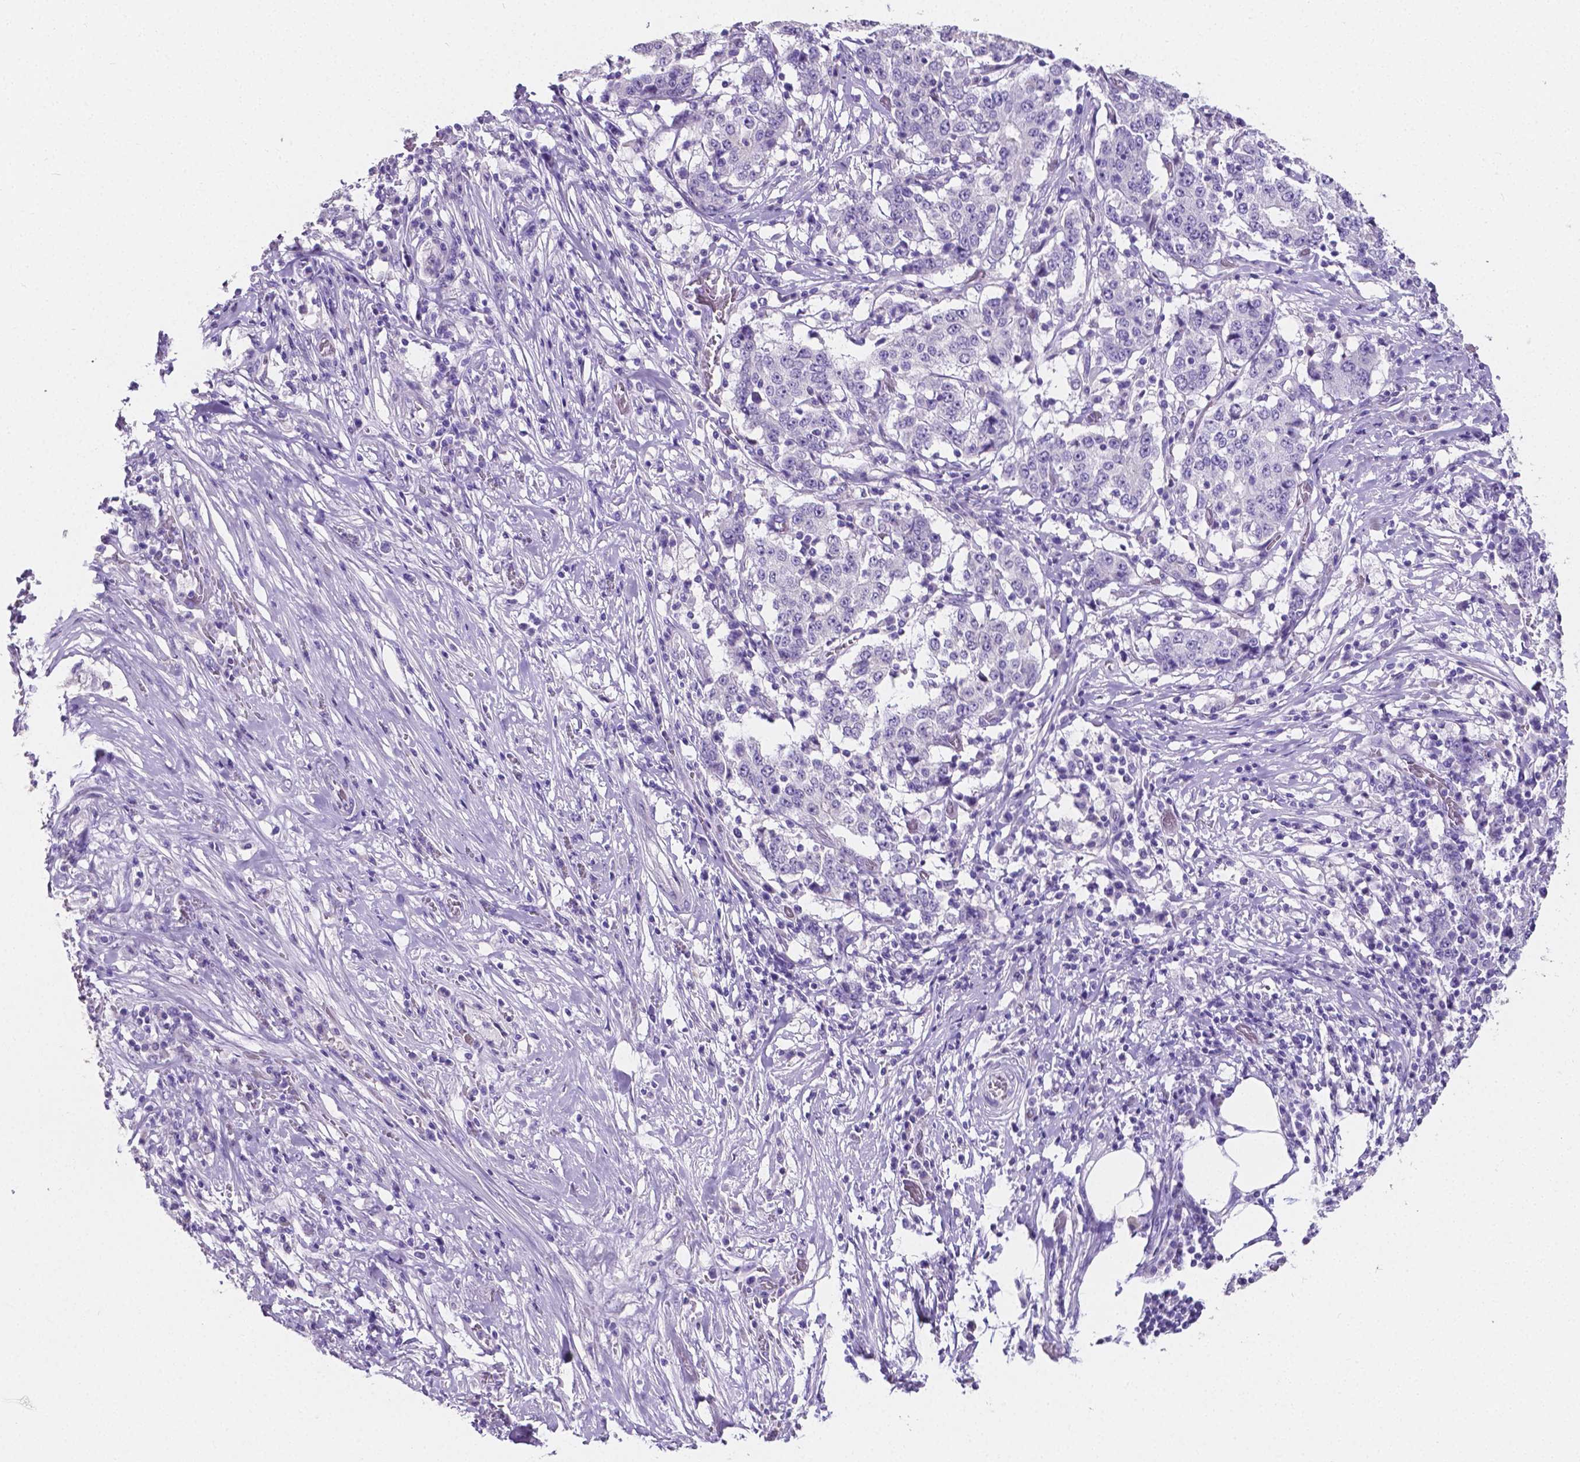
{"staining": {"intensity": "negative", "quantity": "none", "location": "none"}, "tissue": "stomach cancer", "cell_type": "Tumor cells", "image_type": "cancer", "snomed": [{"axis": "morphology", "description": "Adenocarcinoma, NOS"}, {"axis": "topography", "description": "Stomach"}], "caption": "Tumor cells are negative for brown protein staining in stomach cancer (adenocarcinoma).", "gene": "SLC22A2", "patient": {"sex": "male", "age": 59}}